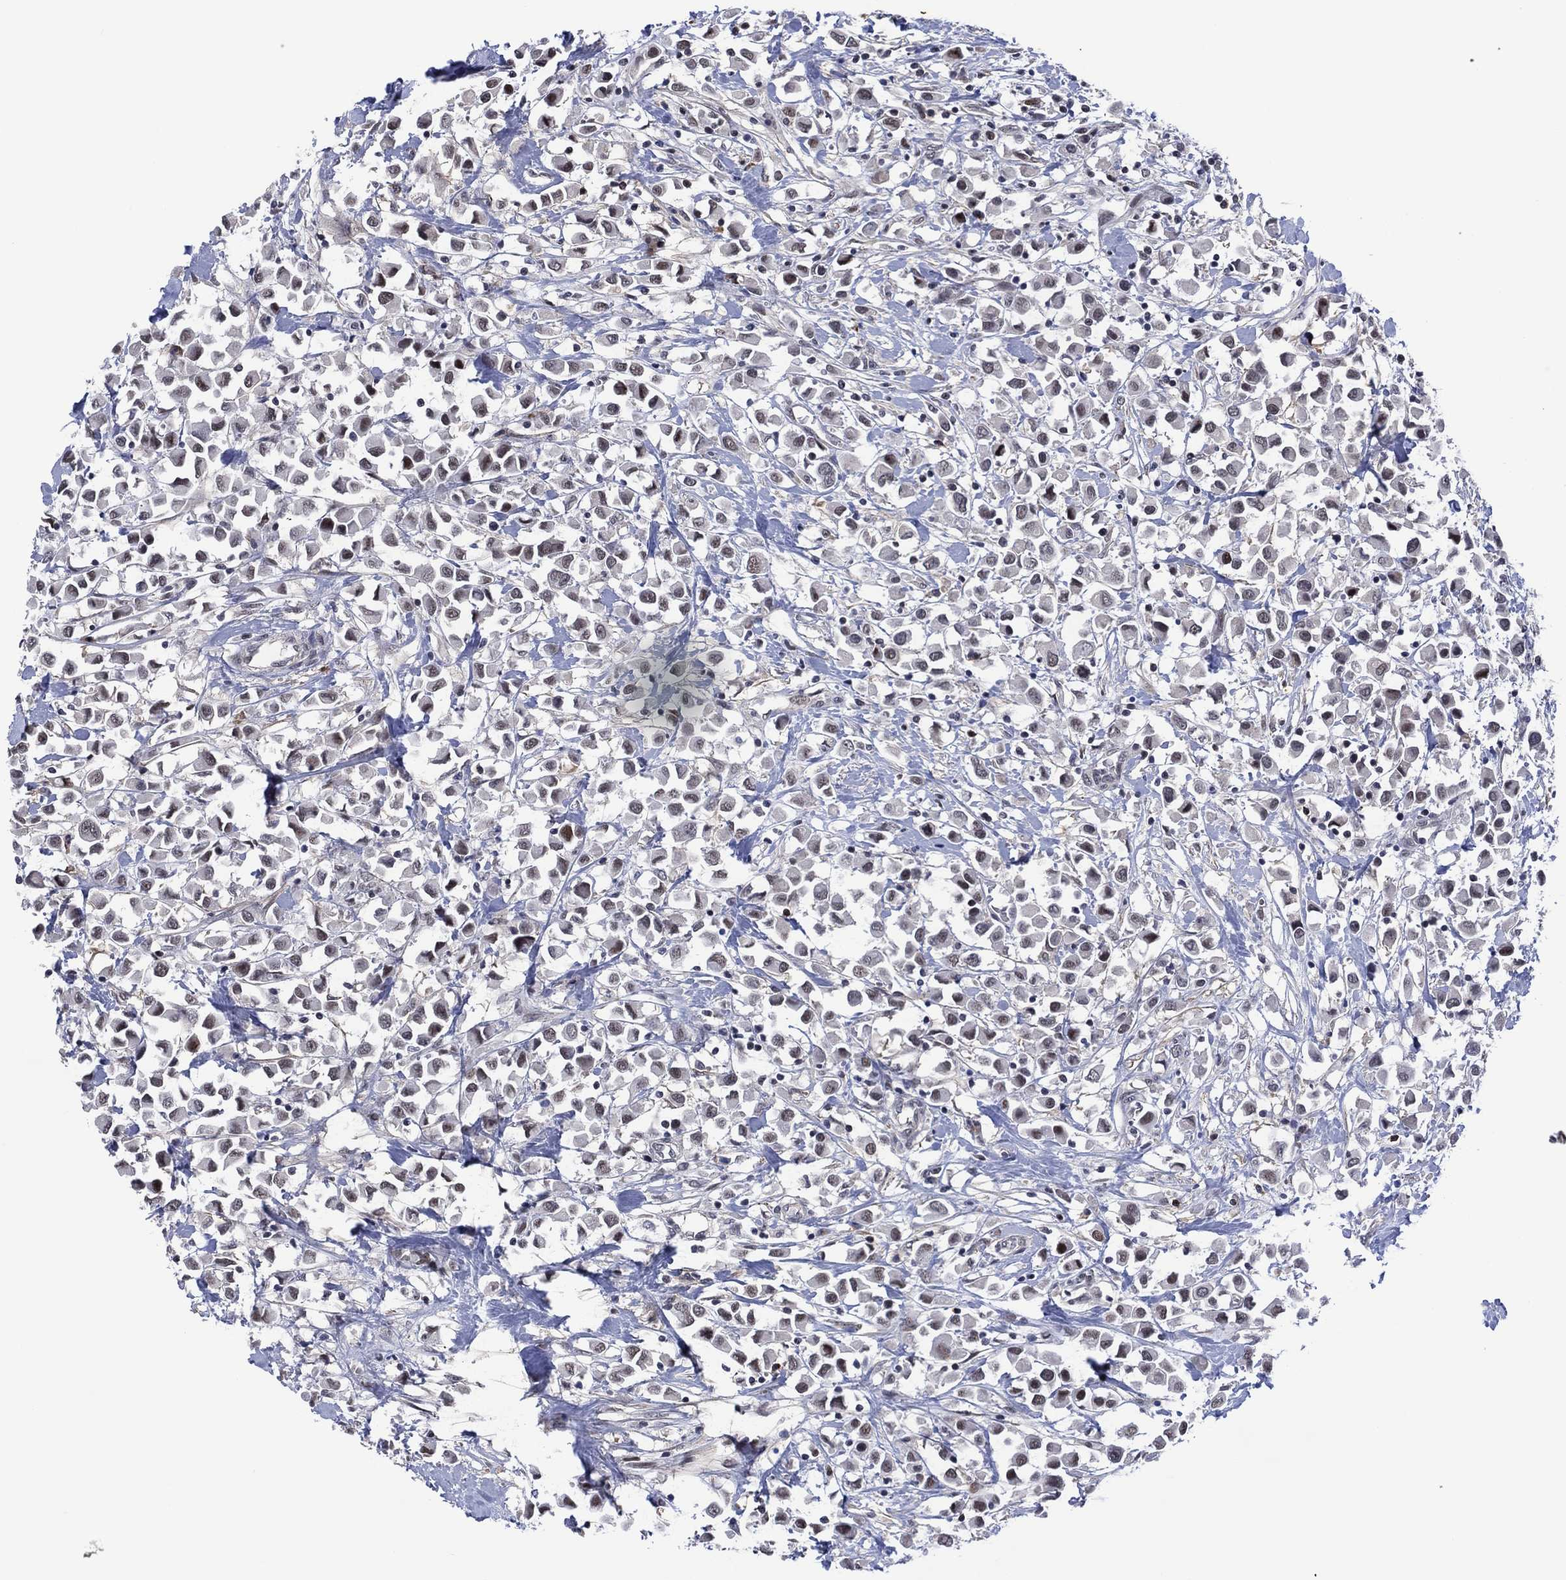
{"staining": {"intensity": "negative", "quantity": "none", "location": "none"}, "tissue": "breast cancer", "cell_type": "Tumor cells", "image_type": "cancer", "snomed": [{"axis": "morphology", "description": "Duct carcinoma"}, {"axis": "topography", "description": "Breast"}], "caption": "There is no significant expression in tumor cells of infiltrating ductal carcinoma (breast).", "gene": "DPP4", "patient": {"sex": "female", "age": 61}}